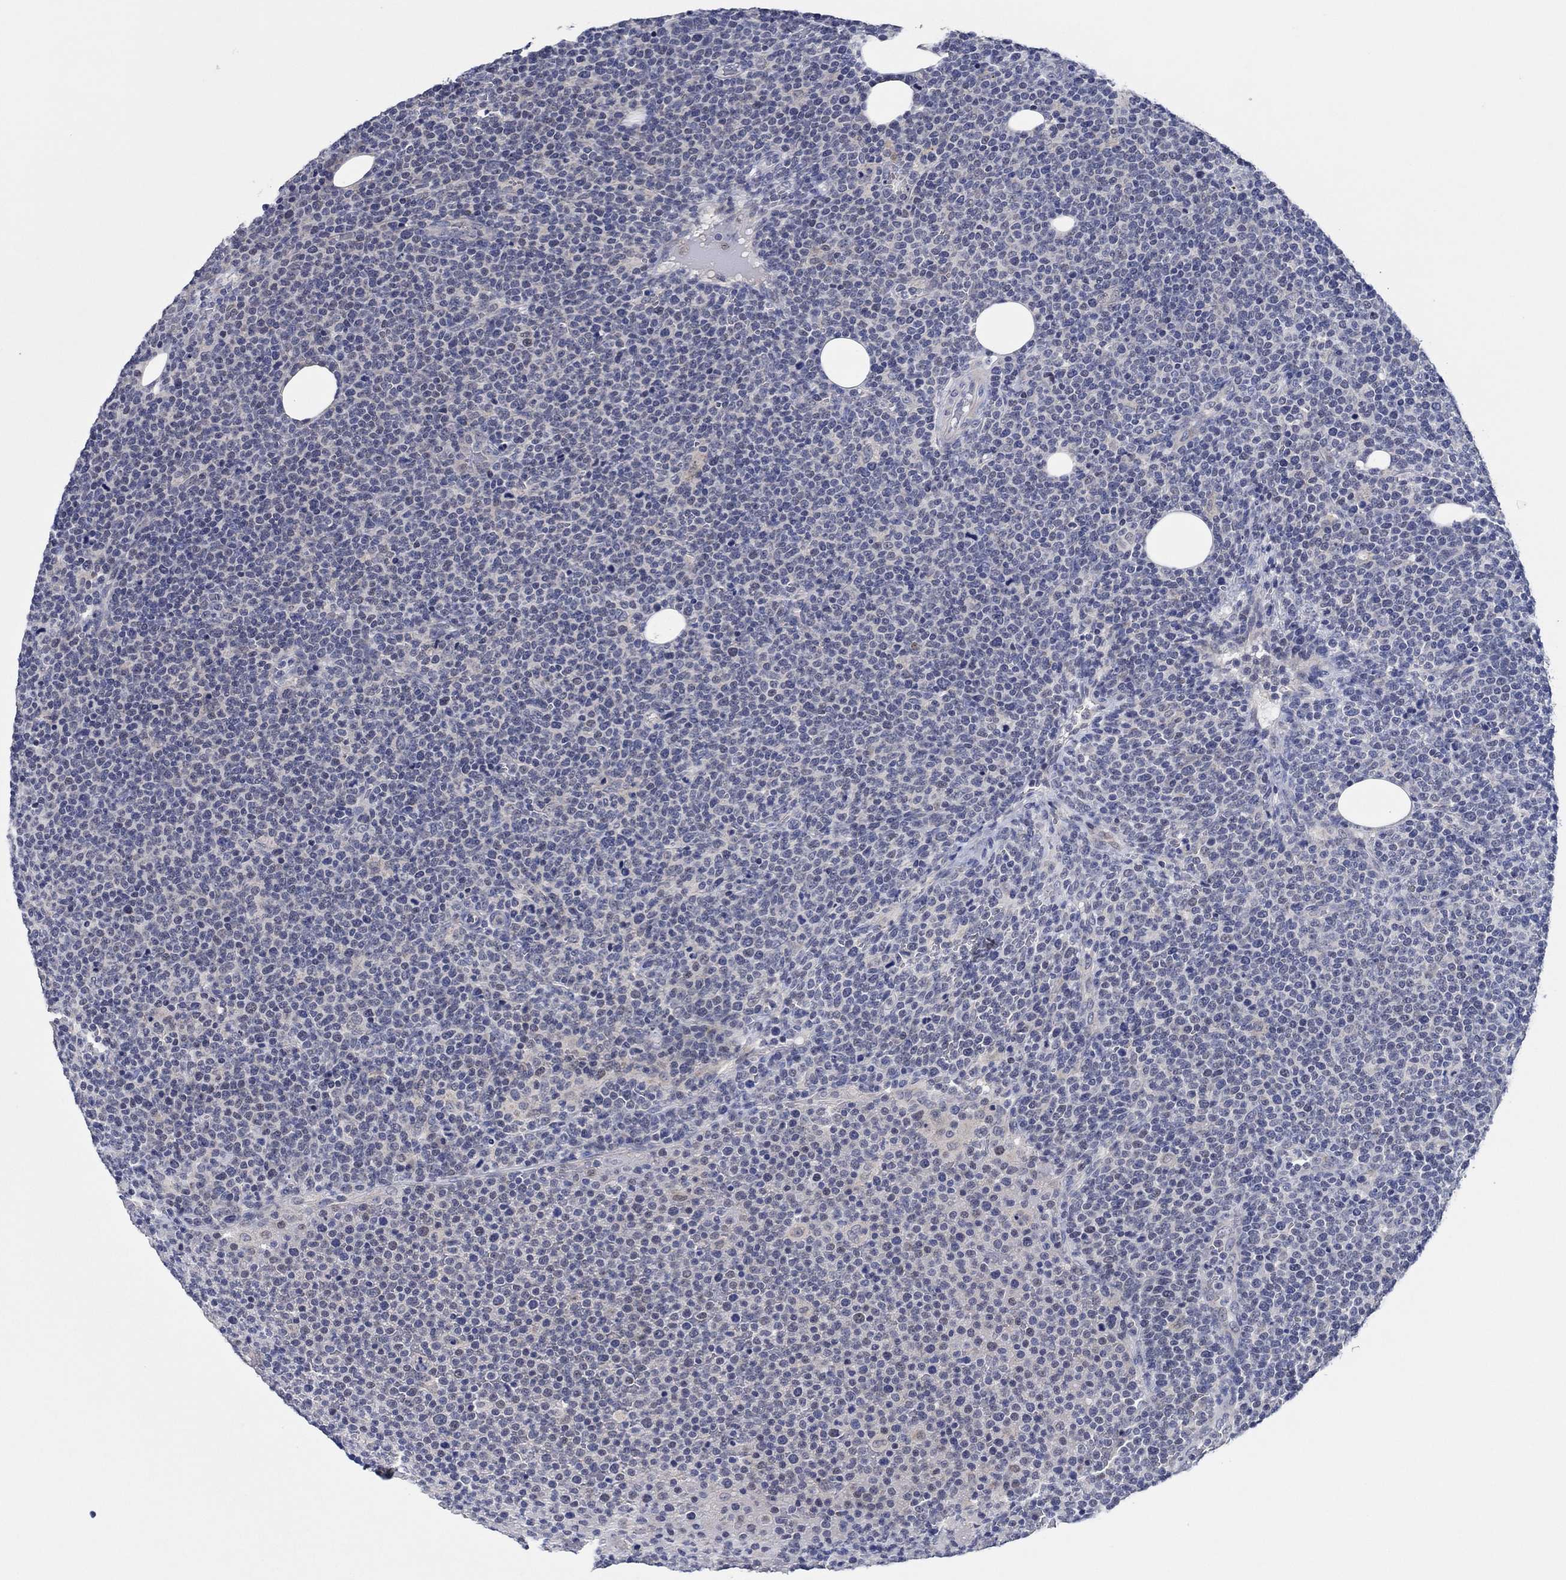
{"staining": {"intensity": "negative", "quantity": "none", "location": "none"}, "tissue": "lymphoma", "cell_type": "Tumor cells", "image_type": "cancer", "snomed": [{"axis": "morphology", "description": "Malignant lymphoma, non-Hodgkin's type, High grade"}, {"axis": "topography", "description": "Lymph node"}], "caption": "This photomicrograph is of lymphoma stained with immunohistochemistry to label a protein in brown with the nuclei are counter-stained blue. There is no staining in tumor cells. (IHC, brightfield microscopy, high magnification).", "gene": "PRRT3", "patient": {"sex": "male", "age": 61}}